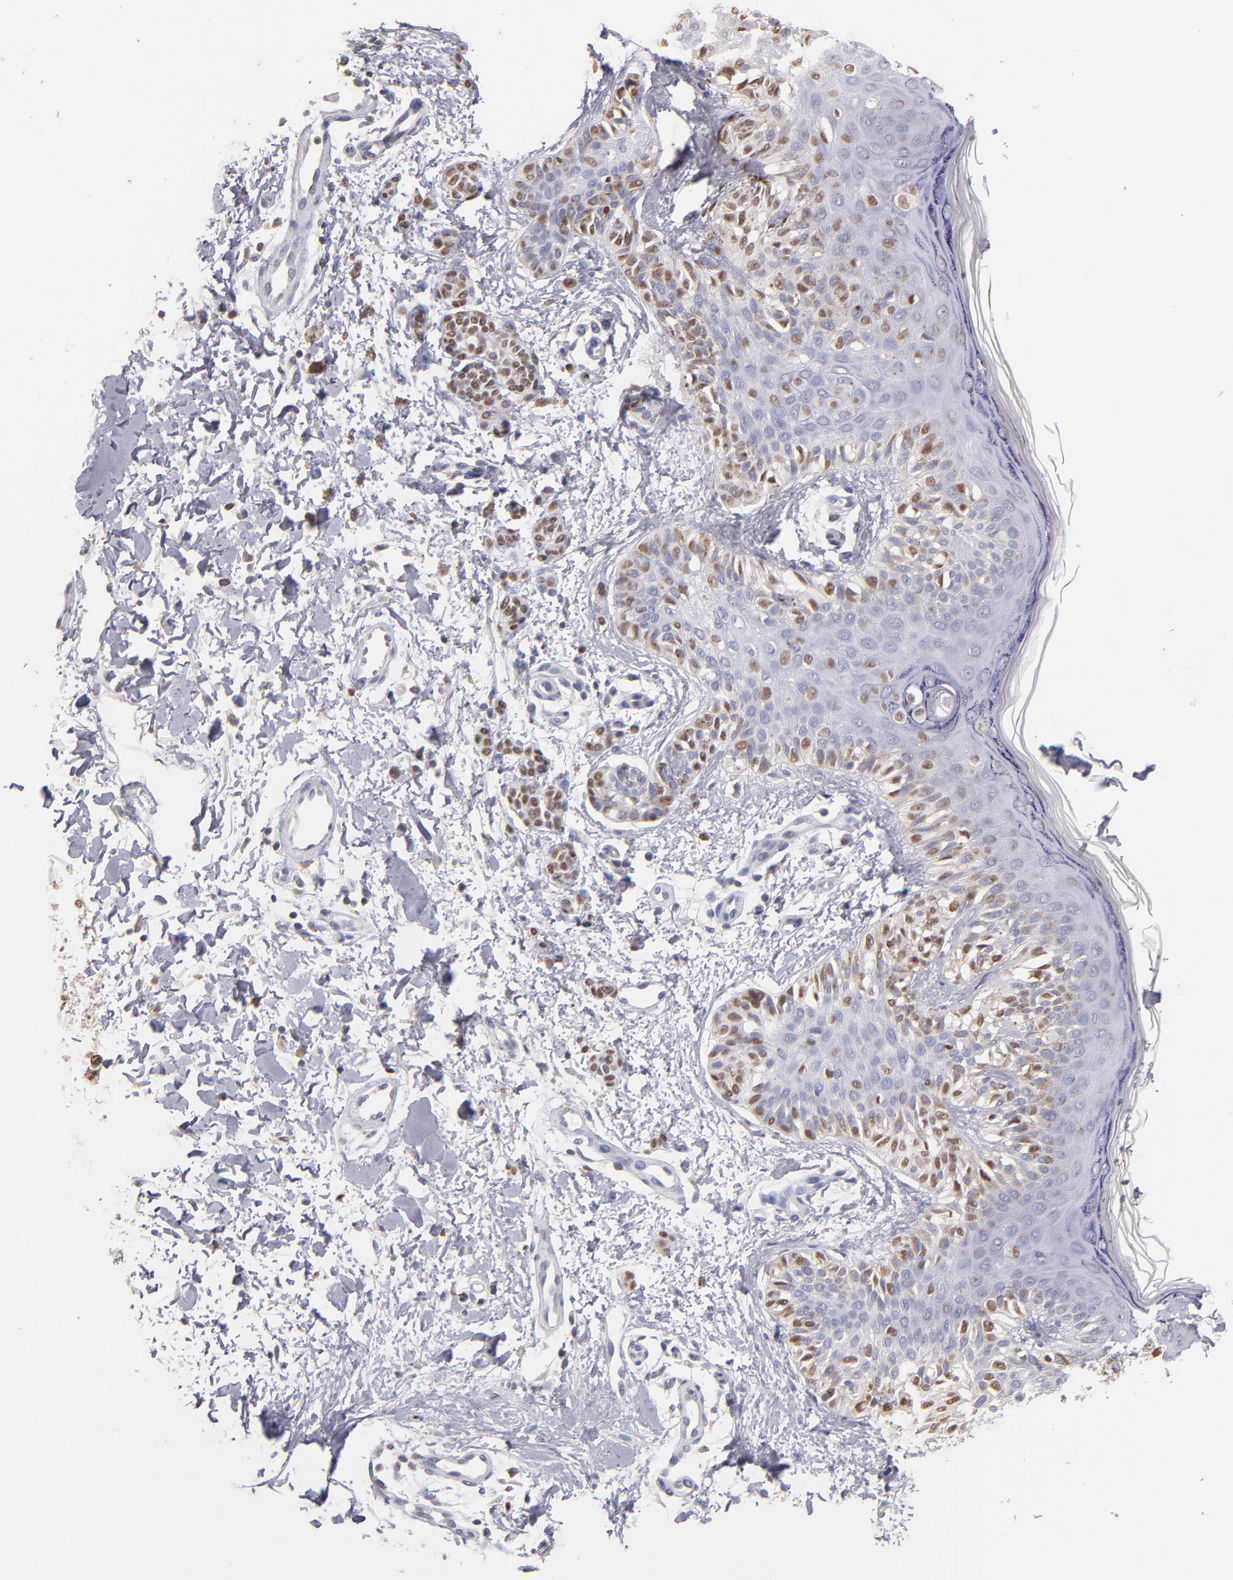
{"staining": {"intensity": "moderate", "quantity": ">75%", "location": "nuclear"}, "tissue": "melanoma", "cell_type": "Tumor cells", "image_type": "cancer", "snomed": [{"axis": "morphology", "description": "Normal tissue, NOS"}, {"axis": "morphology", "description": "Malignant melanoma, NOS"}, {"axis": "topography", "description": "Skin"}], "caption": "Tumor cells display medium levels of moderate nuclear staining in about >75% of cells in malignant melanoma. (Stains: DAB in brown, nuclei in blue, Microscopy: brightfield microscopy at high magnification).", "gene": "SOX10", "patient": {"sex": "male", "age": 83}}